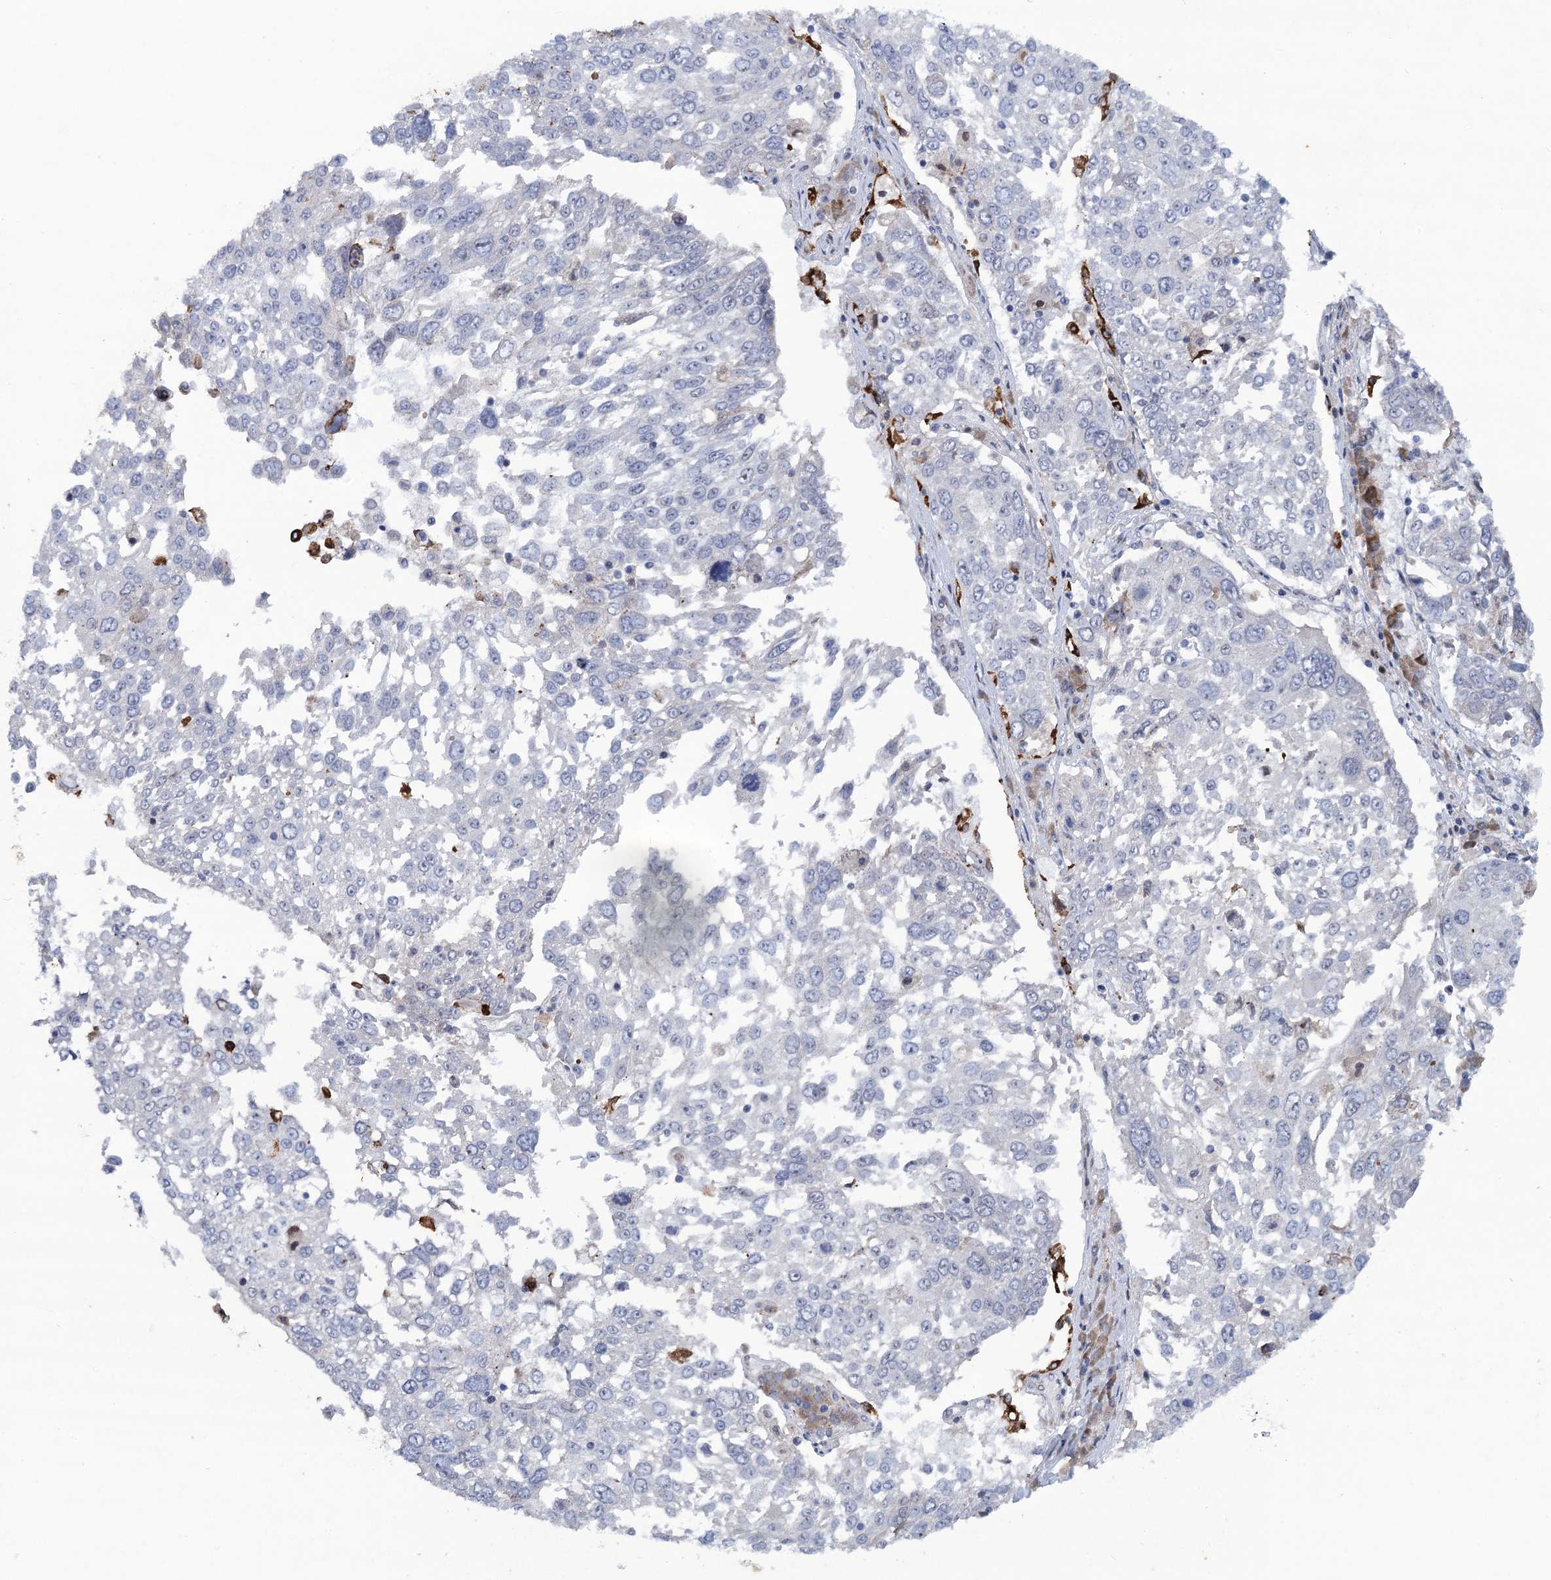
{"staining": {"intensity": "negative", "quantity": "none", "location": "none"}, "tissue": "lung cancer", "cell_type": "Tumor cells", "image_type": "cancer", "snomed": [{"axis": "morphology", "description": "Squamous cell carcinoma, NOS"}, {"axis": "topography", "description": "Lung"}], "caption": "Immunohistochemistry image of neoplastic tissue: human lung cancer stained with DAB demonstrates no significant protein staining in tumor cells. Nuclei are stained in blue.", "gene": "QPCTL", "patient": {"sex": "male", "age": 65}}